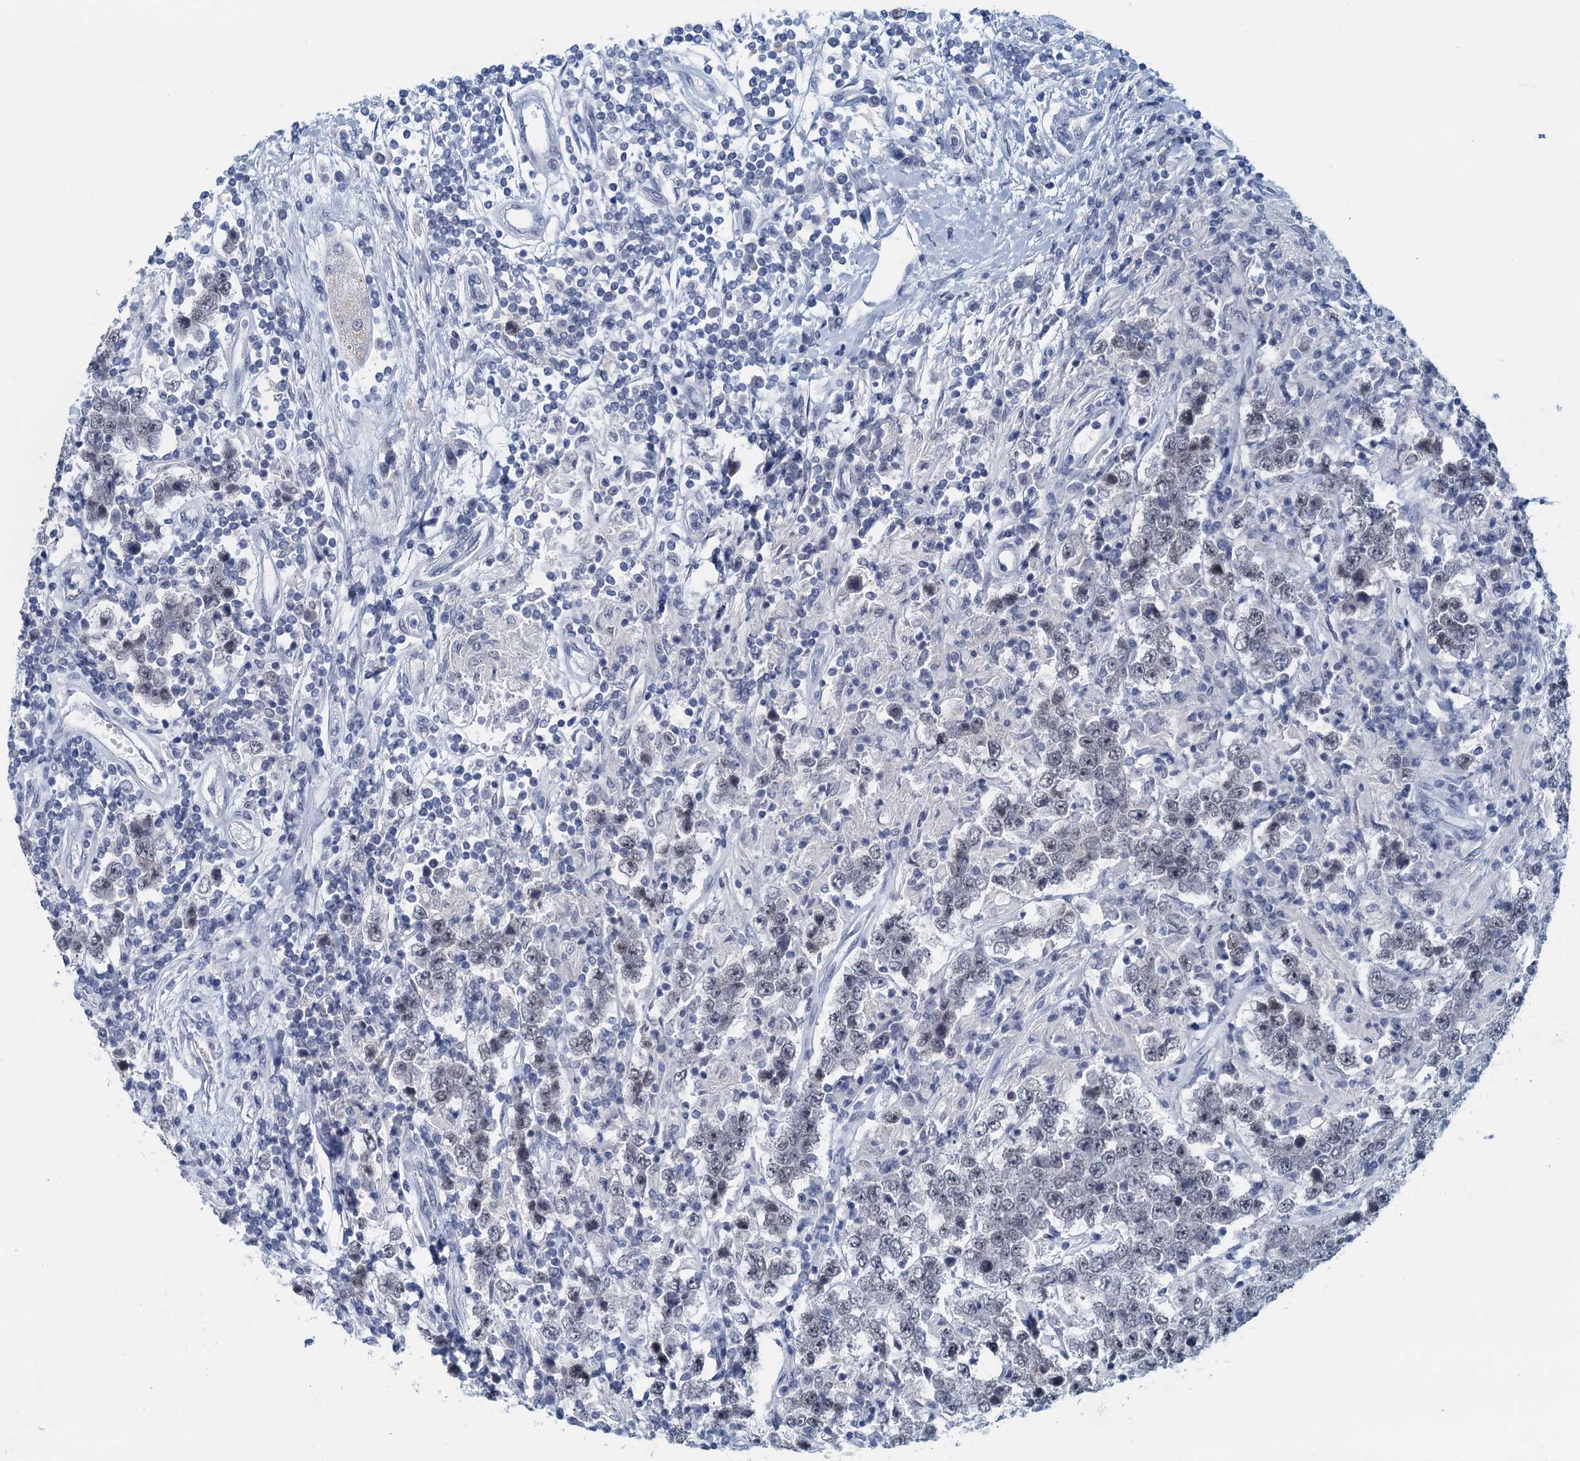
{"staining": {"intensity": "negative", "quantity": "none", "location": "none"}, "tissue": "testis cancer", "cell_type": "Tumor cells", "image_type": "cancer", "snomed": [{"axis": "morphology", "description": "Normal tissue, NOS"}, {"axis": "morphology", "description": "Urothelial carcinoma, High grade"}, {"axis": "morphology", "description": "Seminoma, NOS"}, {"axis": "morphology", "description": "Carcinoma, Embryonal, NOS"}, {"axis": "topography", "description": "Urinary bladder"}, {"axis": "topography", "description": "Testis"}], "caption": "IHC image of neoplastic tissue: human testis cancer (high-grade urothelial carcinoma) stained with DAB (3,3'-diaminobenzidine) reveals no significant protein expression in tumor cells.", "gene": "ENSG00000131152", "patient": {"sex": "male", "age": 41}}